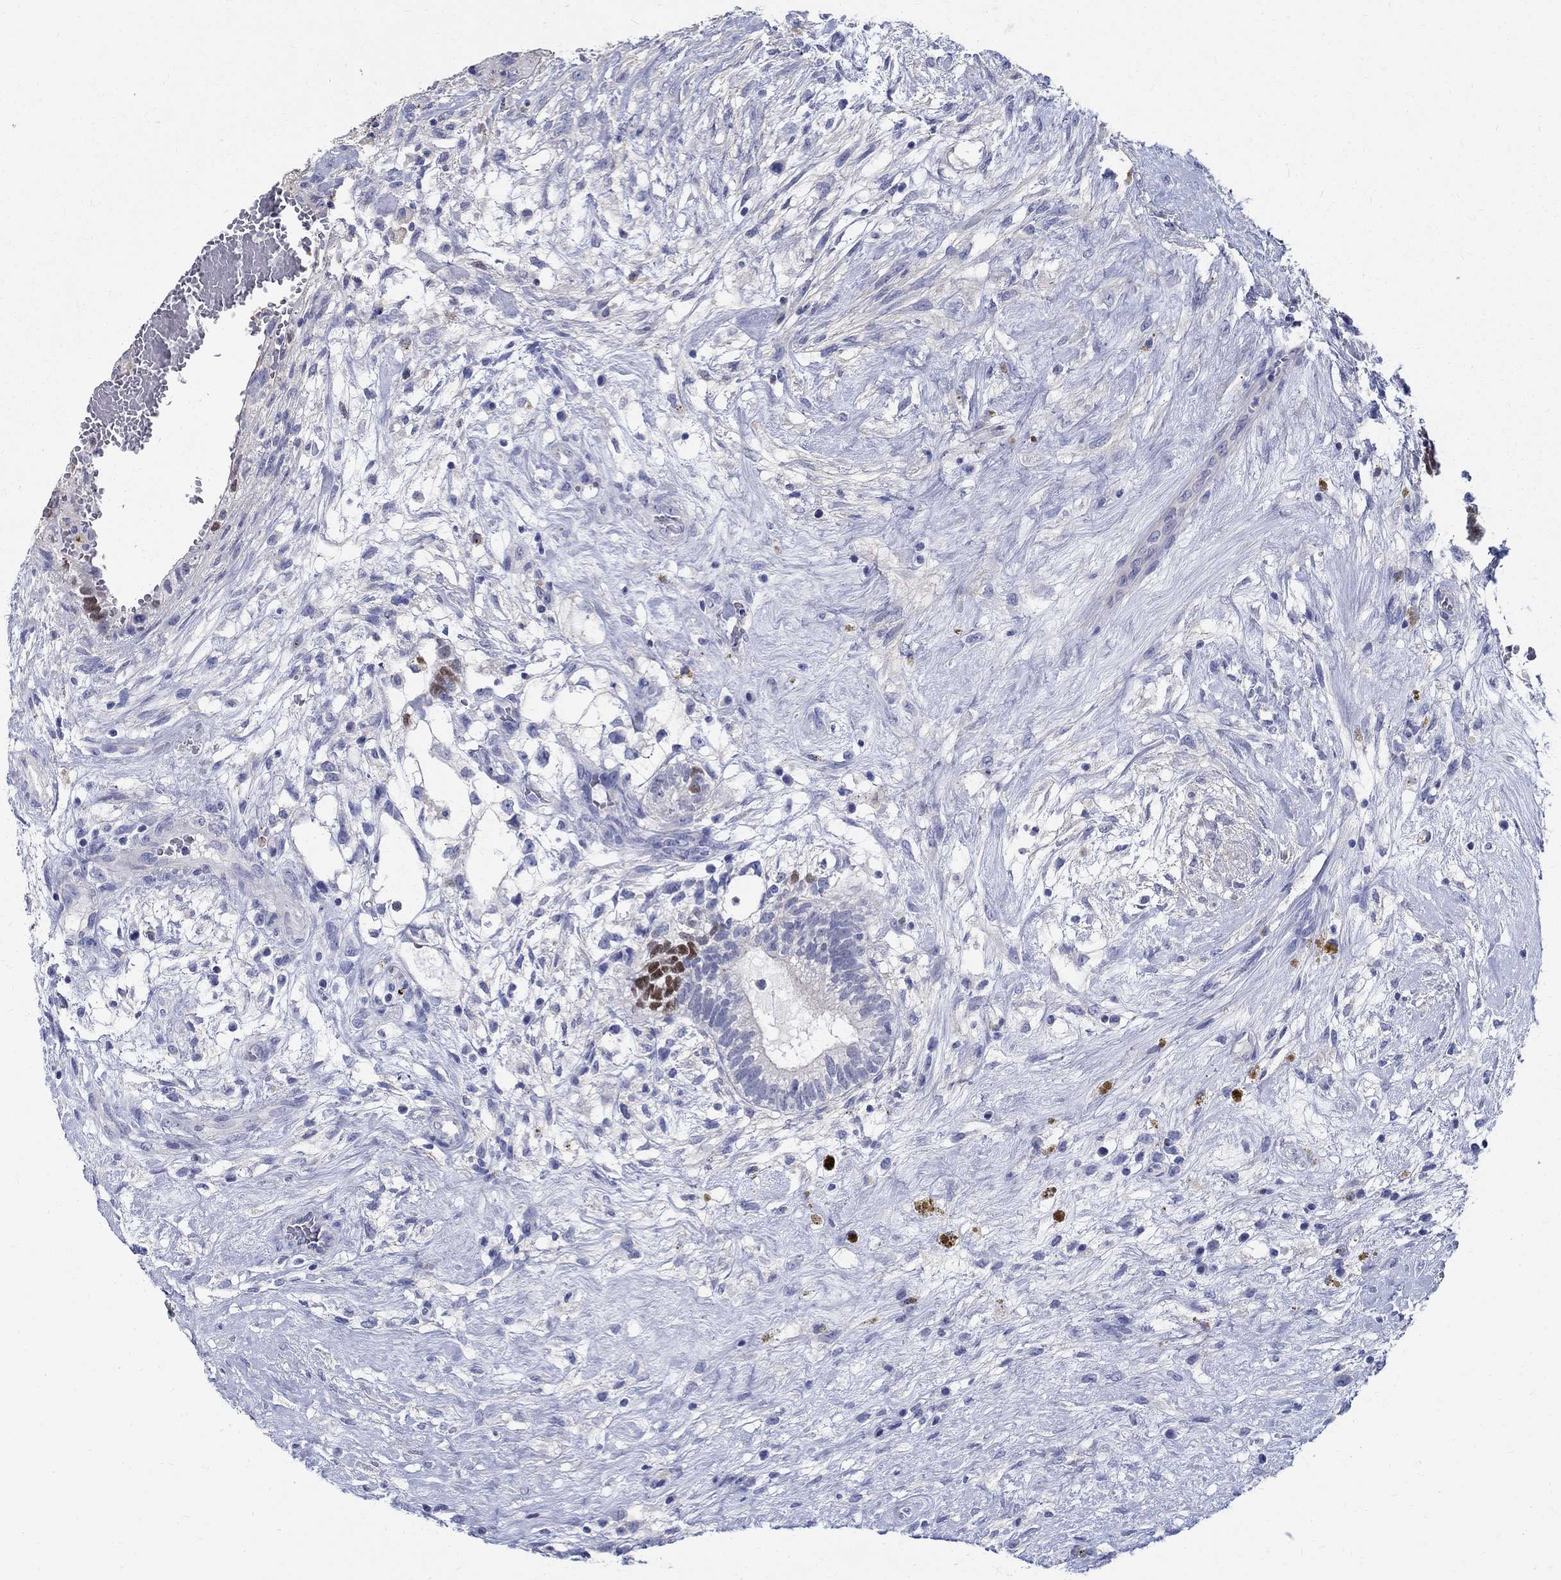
{"staining": {"intensity": "strong", "quantity": "<25%", "location": "nuclear"}, "tissue": "testis cancer", "cell_type": "Tumor cells", "image_type": "cancer", "snomed": [{"axis": "morphology", "description": "Normal tissue, NOS"}, {"axis": "morphology", "description": "Carcinoma, Embryonal, NOS"}, {"axis": "topography", "description": "Testis"}, {"axis": "topography", "description": "Epididymis"}], "caption": "High-magnification brightfield microscopy of testis embryonal carcinoma stained with DAB (3,3'-diaminobenzidine) (brown) and counterstained with hematoxylin (blue). tumor cells exhibit strong nuclear staining is appreciated in approximately<25% of cells. Ihc stains the protein in brown and the nuclei are stained blue.", "gene": "SOX2", "patient": {"sex": "male", "age": 32}}